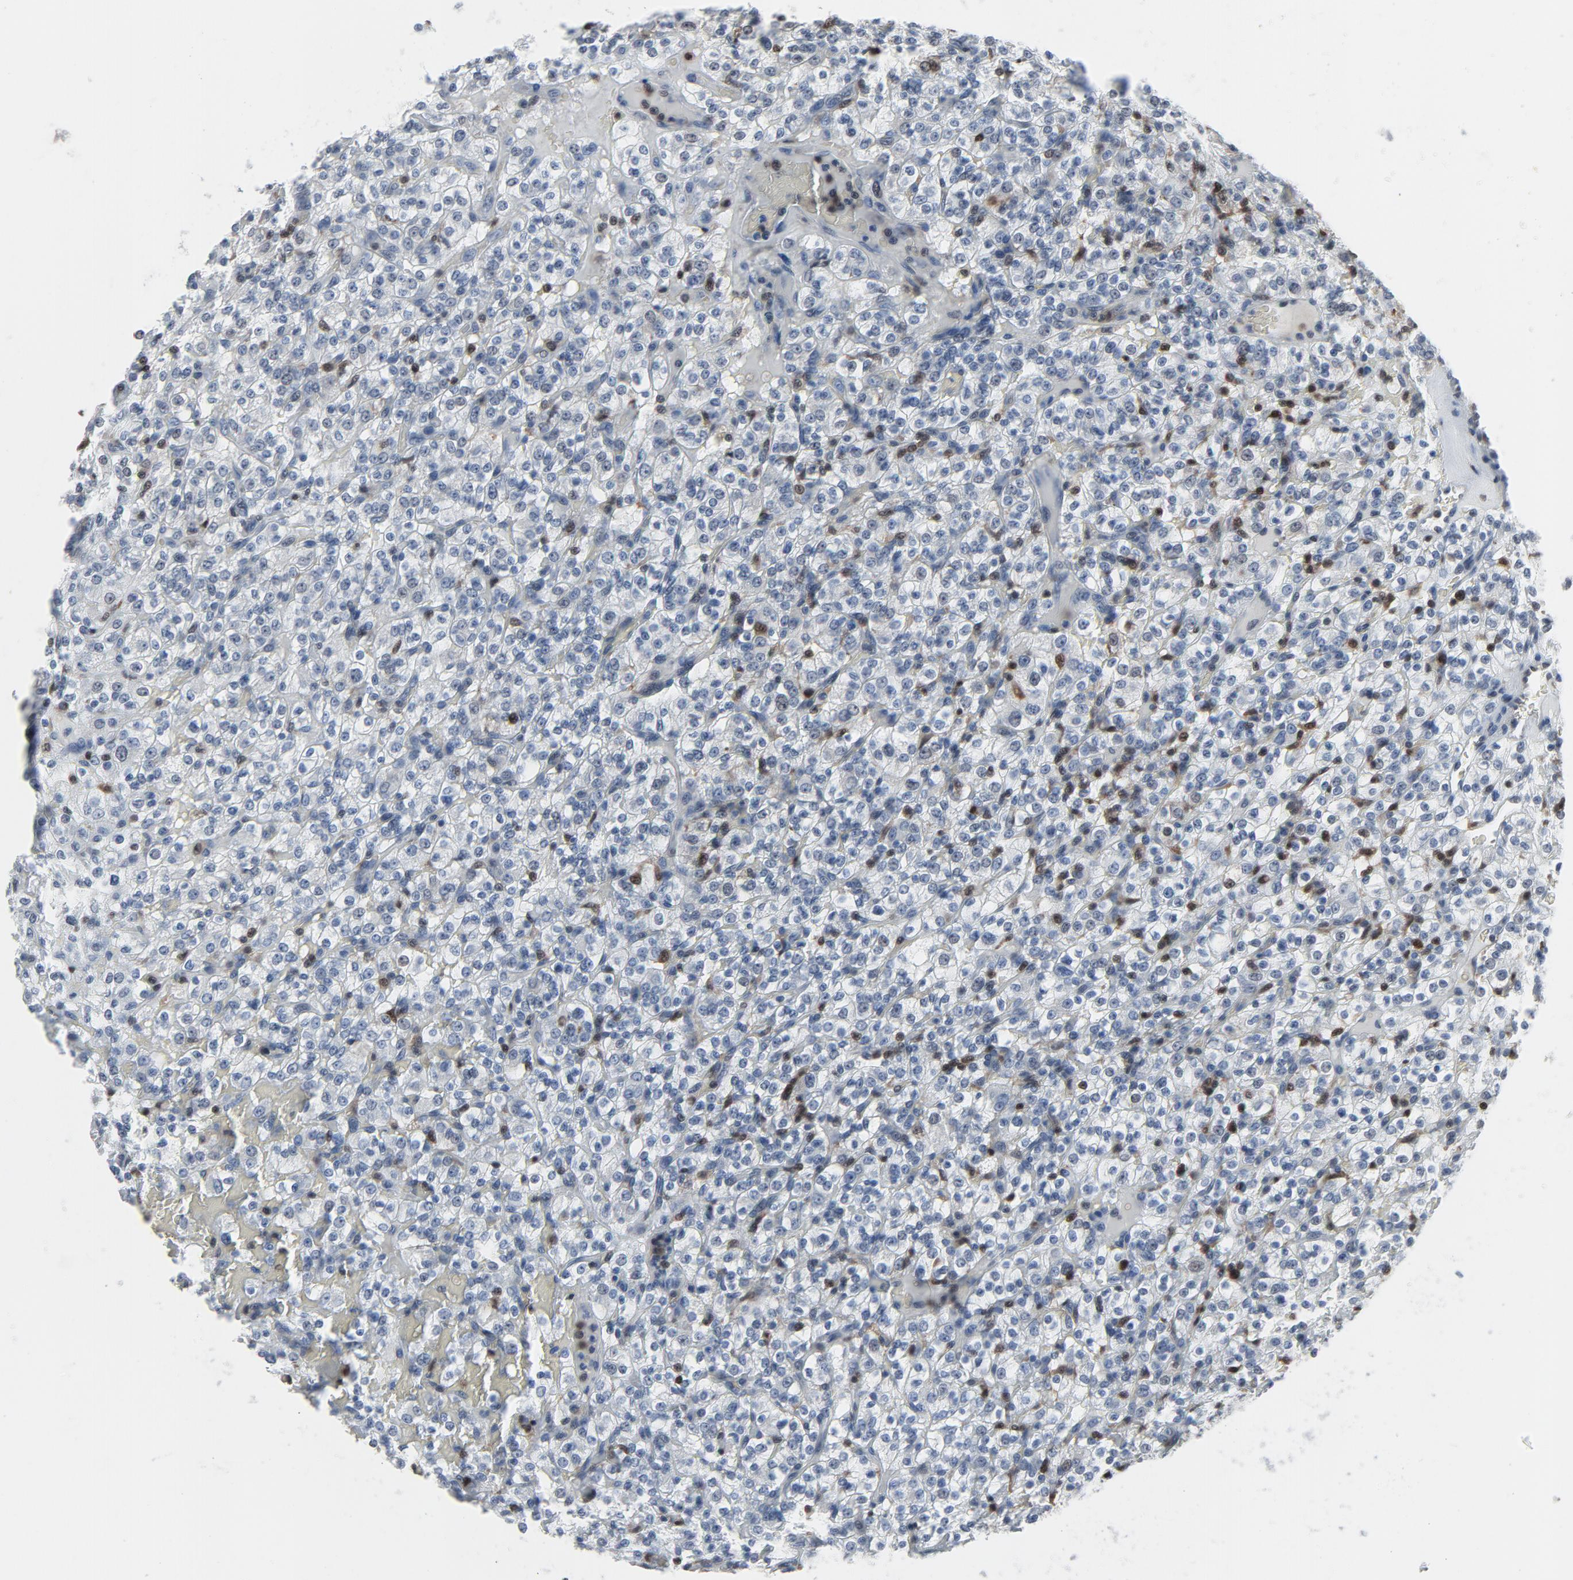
{"staining": {"intensity": "negative", "quantity": "none", "location": "none"}, "tissue": "renal cancer", "cell_type": "Tumor cells", "image_type": "cancer", "snomed": [{"axis": "morphology", "description": "Normal tissue, NOS"}, {"axis": "morphology", "description": "Adenocarcinoma, NOS"}, {"axis": "topography", "description": "Kidney"}], "caption": "Tumor cells are negative for protein expression in human renal cancer (adenocarcinoma).", "gene": "STAT5A", "patient": {"sex": "female", "age": 72}}